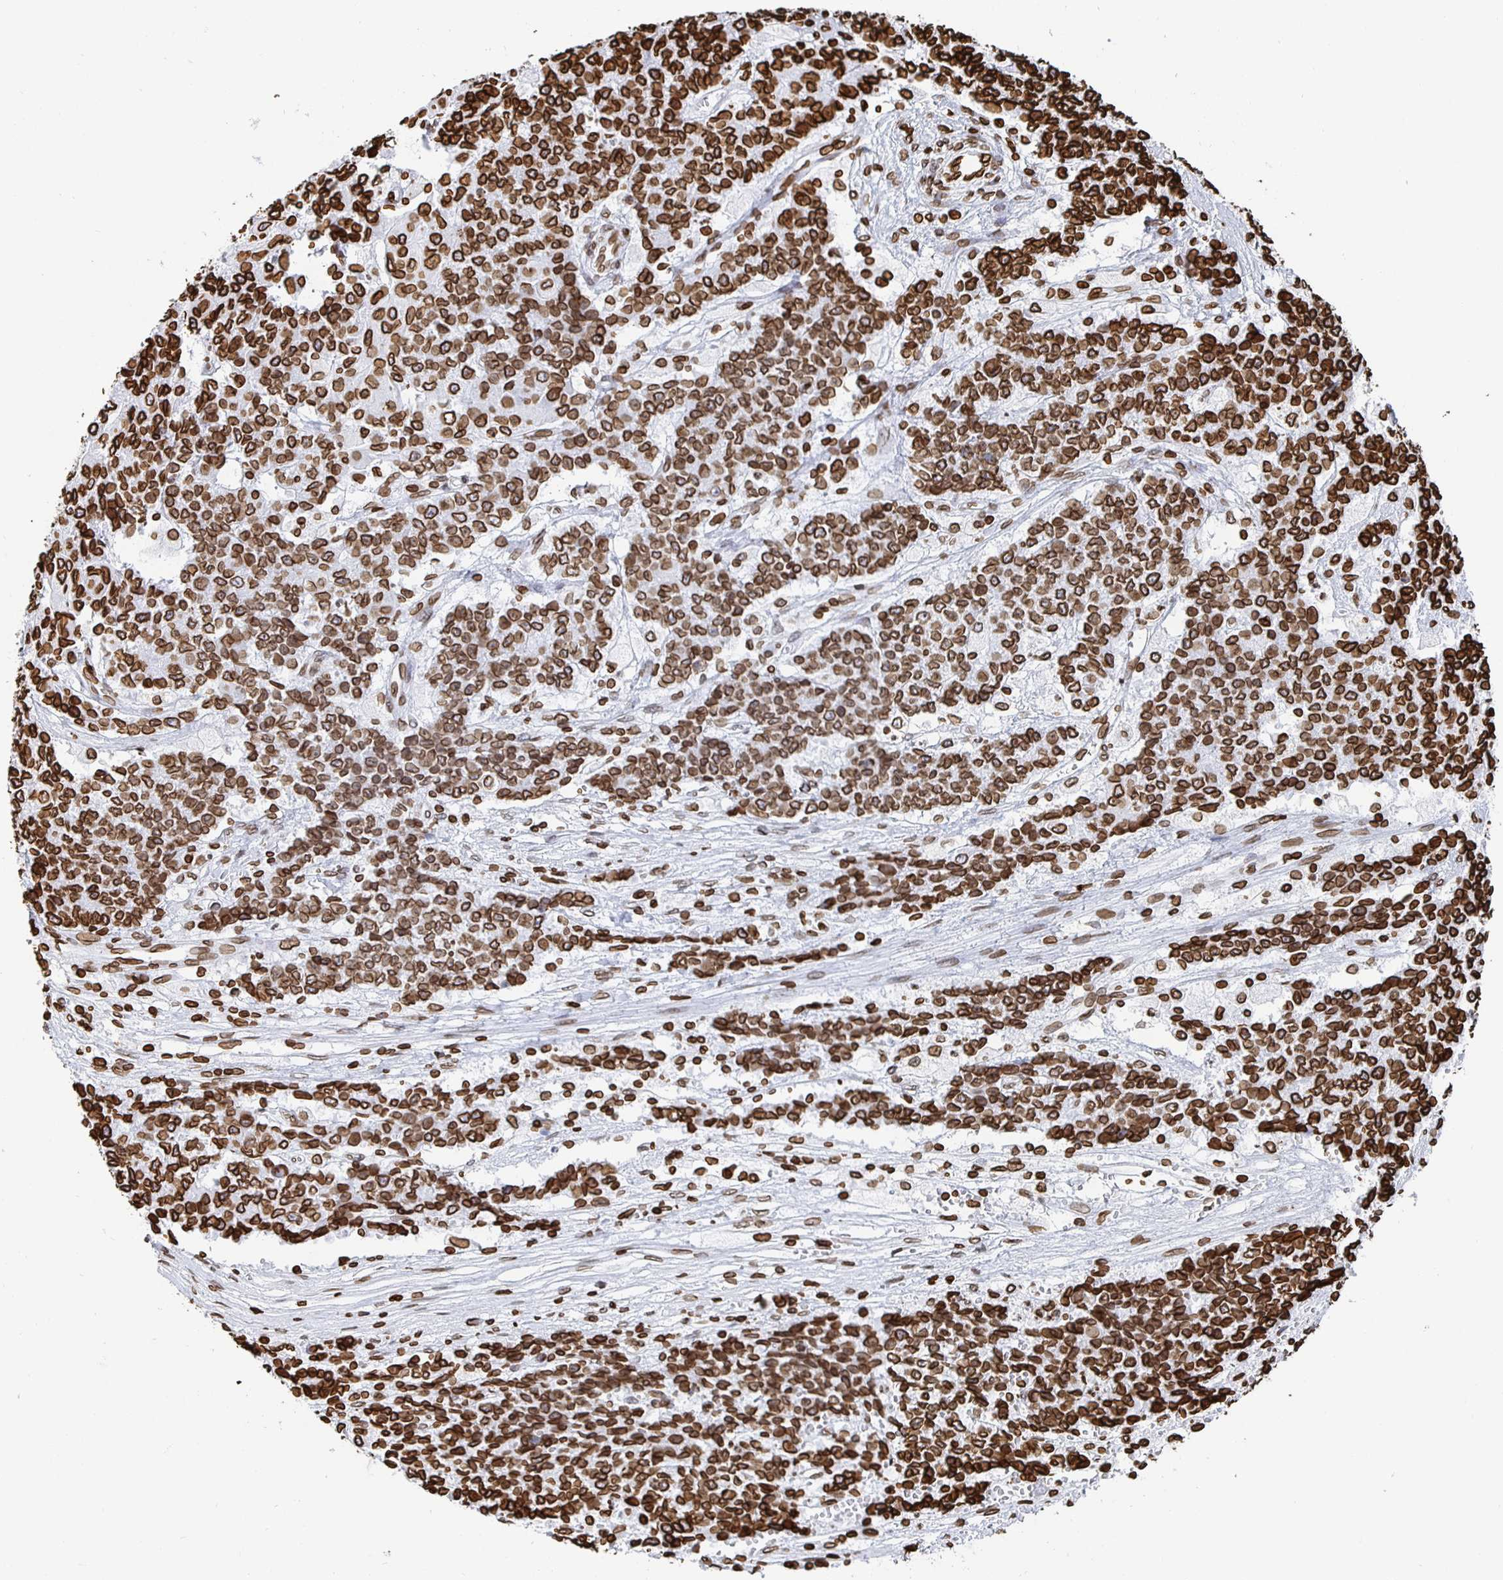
{"staining": {"intensity": "strong", "quantity": ">75%", "location": "cytoplasmic/membranous,nuclear"}, "tissue": "ovarian cancer", "cell_type": "Tumor cells", "image_type": "cancer", "snomed": [{"axis": "morphology", "description": "Carcinoma, endometroid"}, {"axis": "topography", "description": "Ovary"}], "caption": "A histopathology image of human ovarian endometroid carcinoma stained for a protein demonstrates strong cytoplasmic/membranous and nuclear brown staining in tumor cells.", "gene": "LMNB1", "patient": {"sex": "female", "age": 42}}